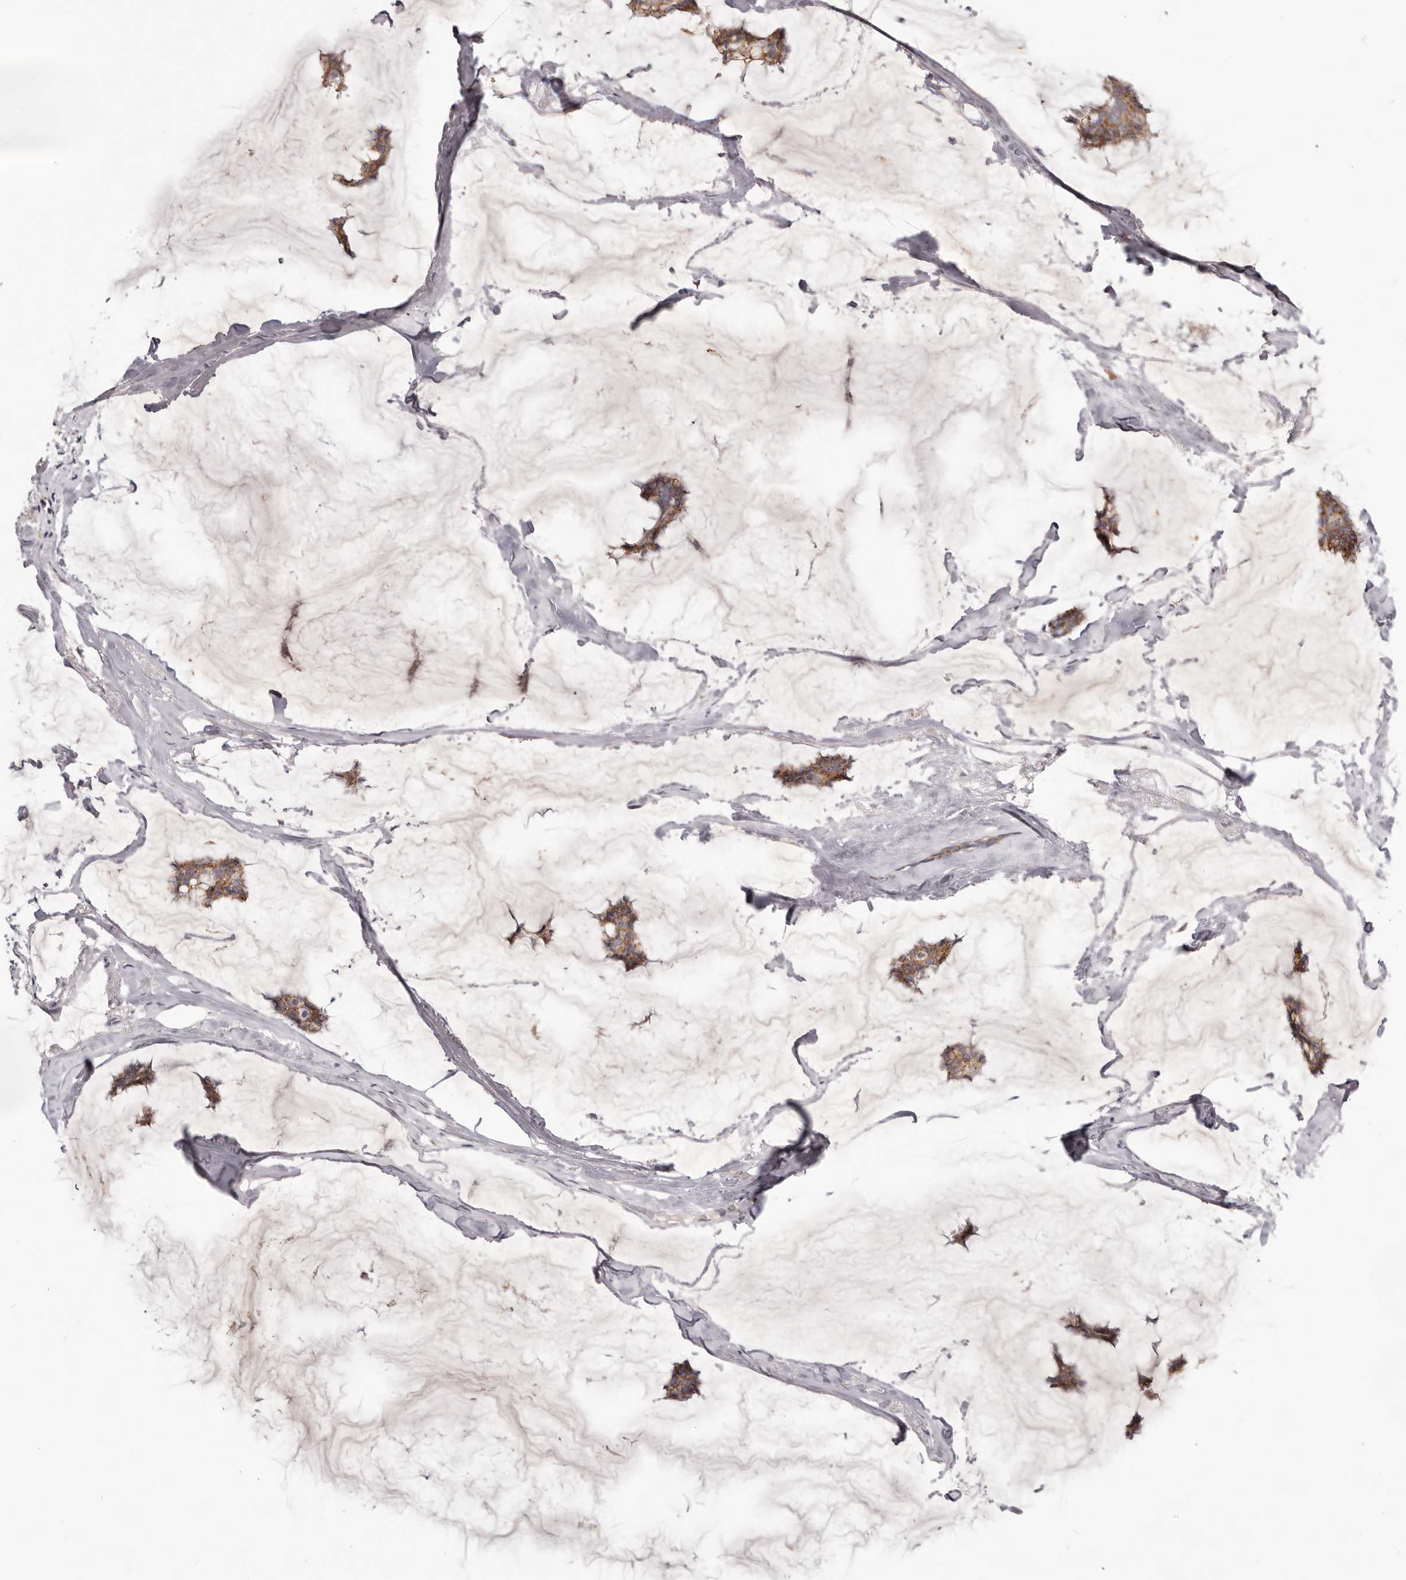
{"staining": {"intensity": "moderate", "quantity": ">75%", "location": "cytoplasmic/membranous"}, "tissue": "breast cancer", "cell_type": "Tumor cells", "image_type": "cancer", "snomed": [{"axis": "morphology", "description": "Duct carcinoma"}, {"axis": "topography", "description": "Breast"}], "caption": "A medium amount of moderate cytoplasmic/membranous expression is seen in approximately >75% of tumor cells in breast cancer (infiltrating ductal carcinoma) tissue. The protein of interest is stained brown, and the nuclei are stained in blue (DAB IHC with brightfield microscopy, high magnification).", "gene": "PCDHB6", "patient": {"sex": "female", "age": 93}}